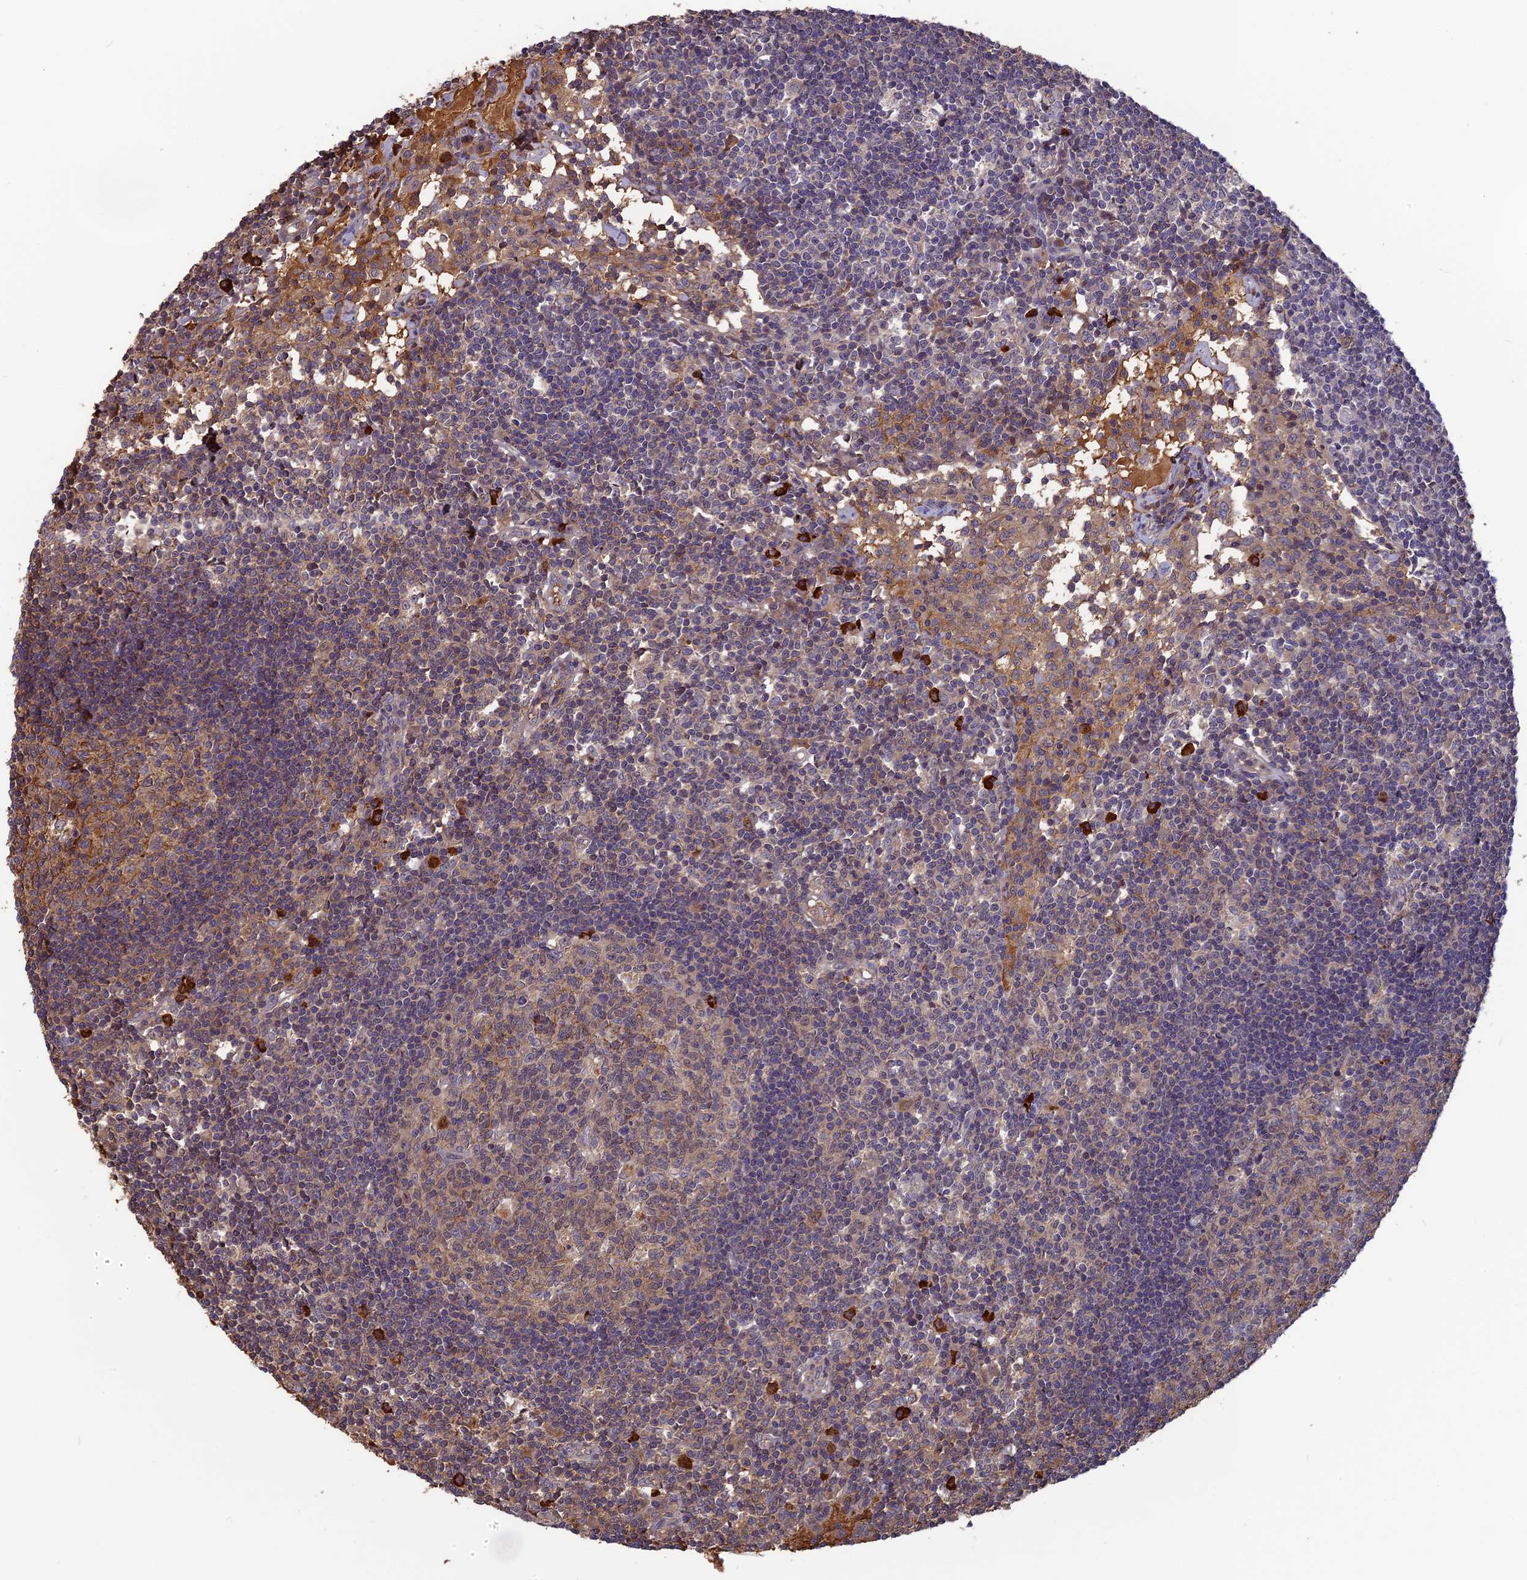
{"staining": {"intensity": "weak", "quantity": "25%-75%", "location": "cytoplasmic/membranous"}, "tissue": "lymph node", "cell_type": "Germinal center cells", "image_type": "normal", "snomed": [{"axis": "morphology", "description": "Normal tissue, NOS"}, {"axis": "topography", "description": "Lymph node"}], "caption": "Immunohistochemical staining of unremarkable human lymph node displays weak cytoplasmic/membranous protein expression in approximately 25%-75% of germinal center cells. (DAB IHC, brown staining for protein, blue staining for nuclei).", "gene": "ERMAP", "patient": {"sex": "female", "age": 55}}